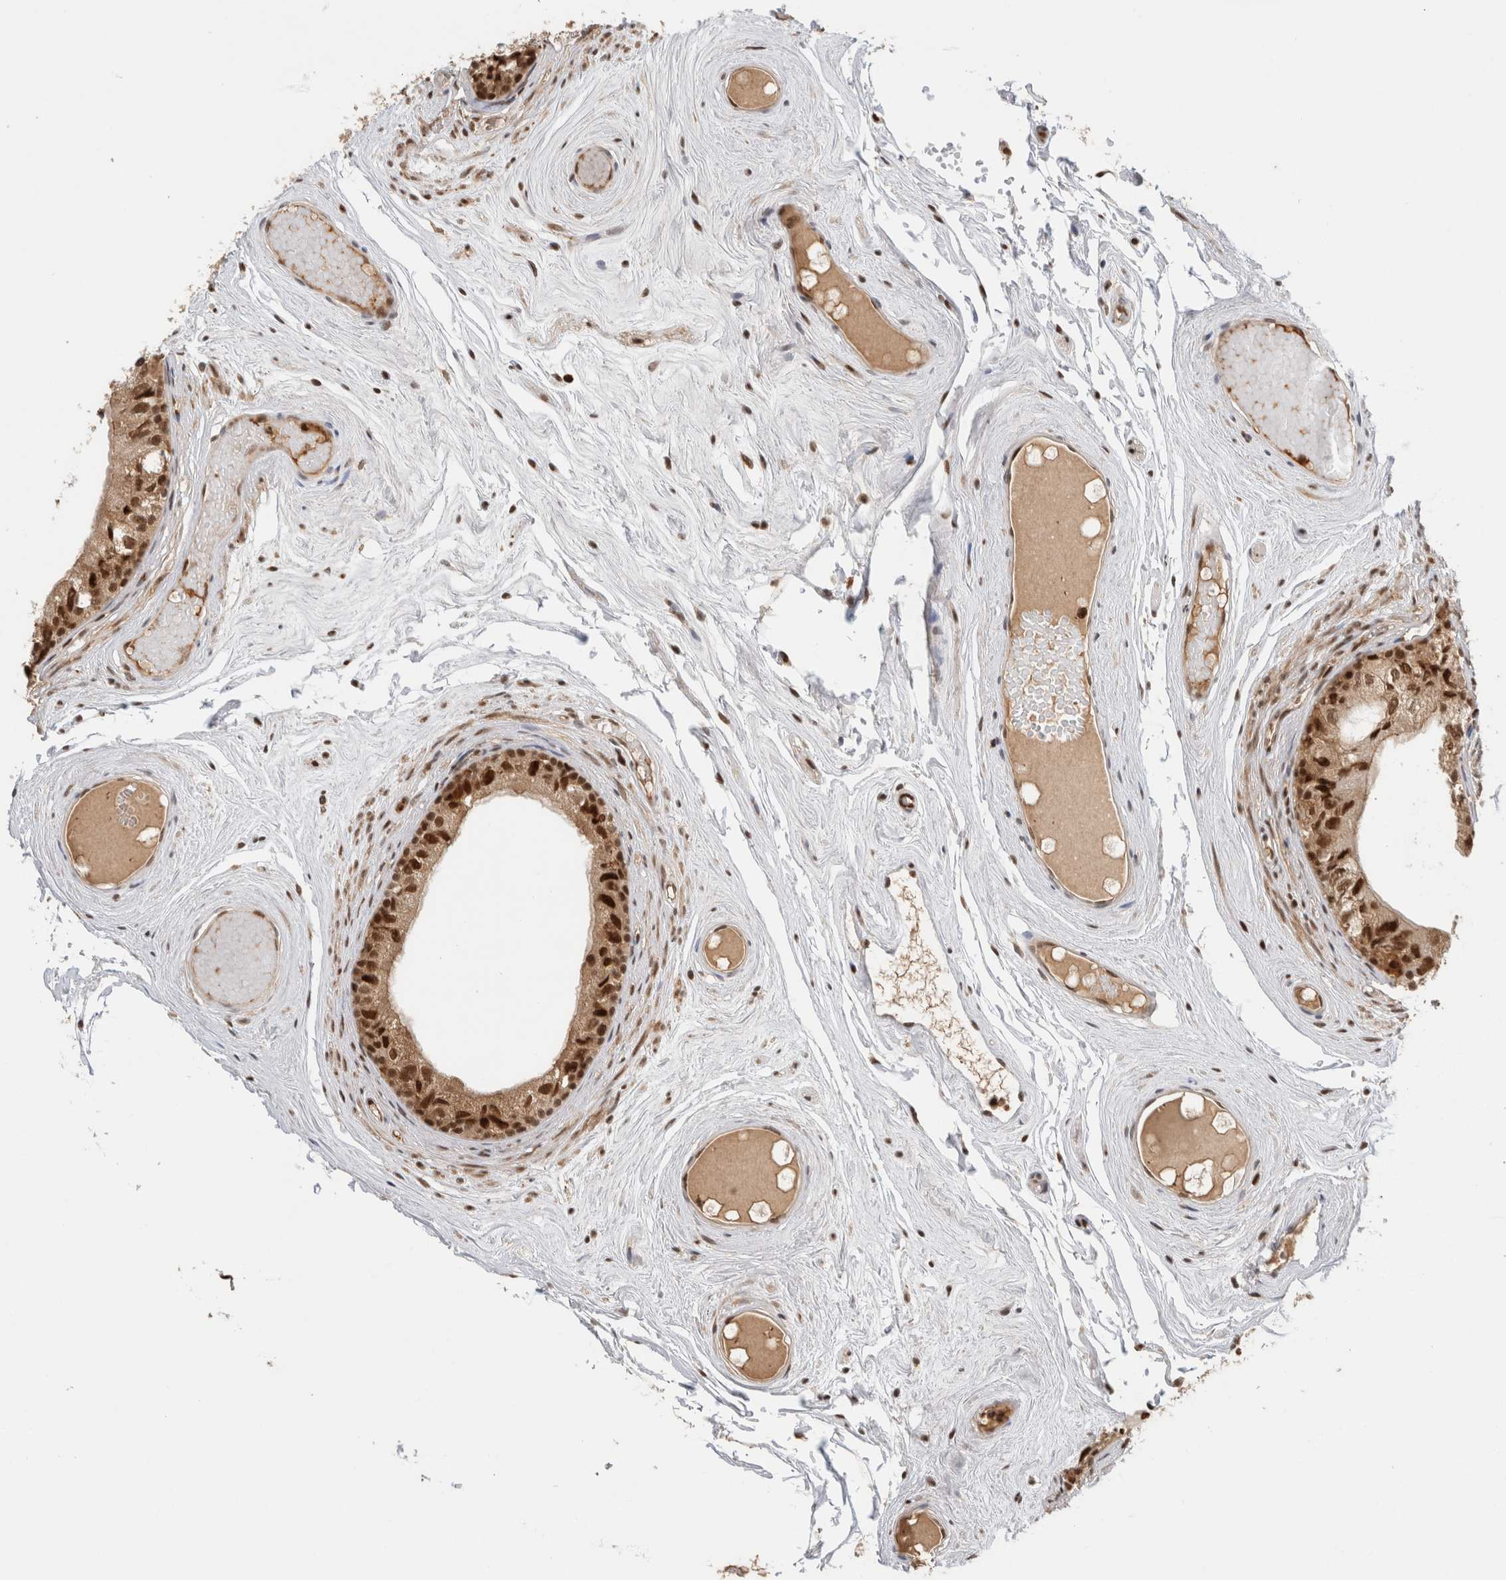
{"staining": {"intensity": "strong", "quantity": ">75%", "location": "cytoplasmic/membranous,nuclear"}, "tissue": "epididymis", "cell_type": "Glandular cells", "image_type": "normal", "snomed": [{"axis": "morphology", "description": "Normal tissue, NOS"}, {"axis": "topography", "description": "Epididymis"}], "caption": "Approximately >75% of glandular cells in unremarkable epididymis demonstrate strong cytoplasmic/membranous,nuclear protein staining as visualized by brown immunohistochemical staining.", "gene": "SNRNP40", "patient": {"sex": "male", "age": 79}}